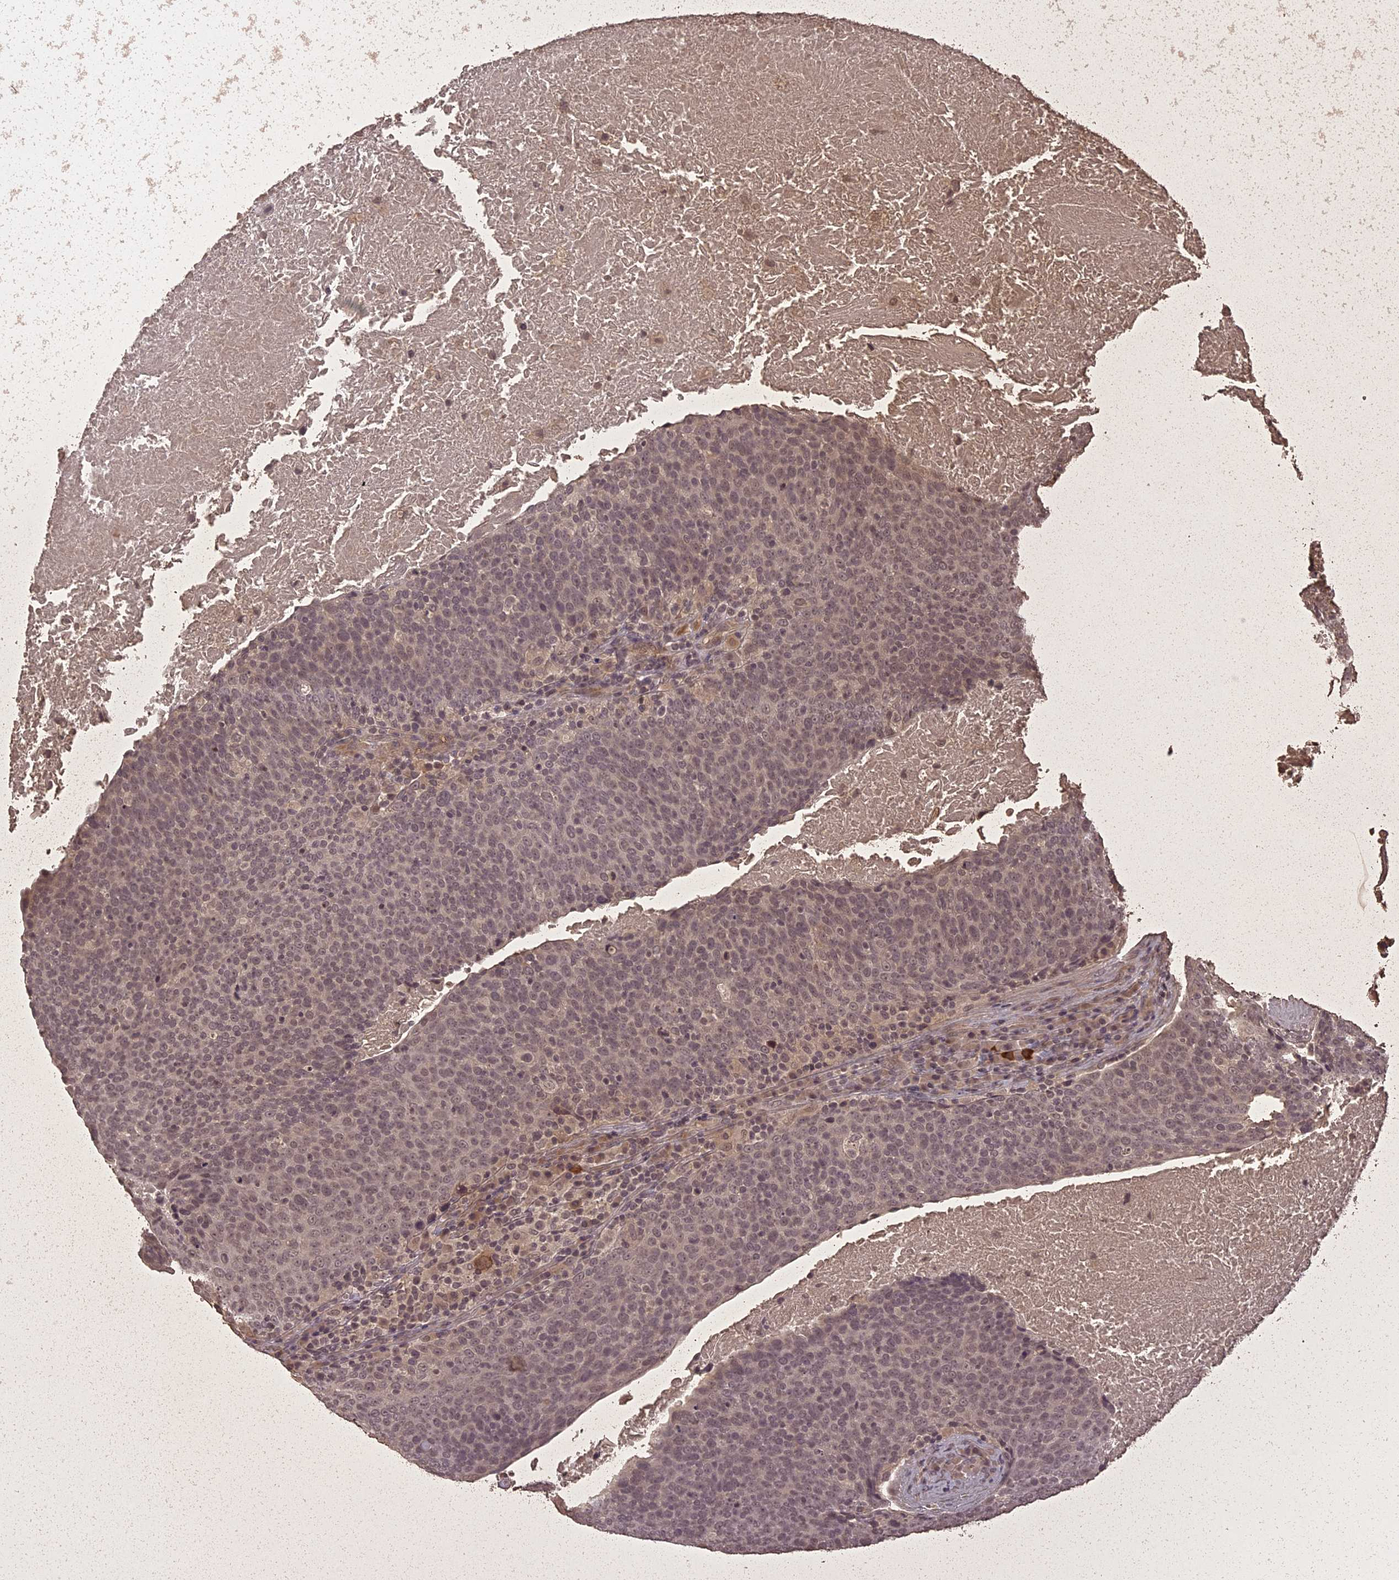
{"staining": {"intensity": "weak", "quantity": "<25%", "location": "nuclear"}, "tissue": "head and neck cancer", "cell_type": "Tumor cells", "image_type": "cancer", "snomed": [{"axis": "morphology", "description": "Squamous cell carcinoma, NOS"}, {"axis": "morphology", "description": "Squamous cell carcinoma, metastatic, NOS"}, {"axis": "topography", "description": "Lymph node"}, {"axis": "topography", "description": "Head-Neck"}], "caption": "Tumor cells show no significant protein staining in head and neck cancer. (Stains: DAB immunohistochemistry (IHC) with hematoxylin counter stain, Microscopy: brightfield microscopy at high magnification).", "gene": "LIN37", "patient": {"sex": "male", "age": 62}}